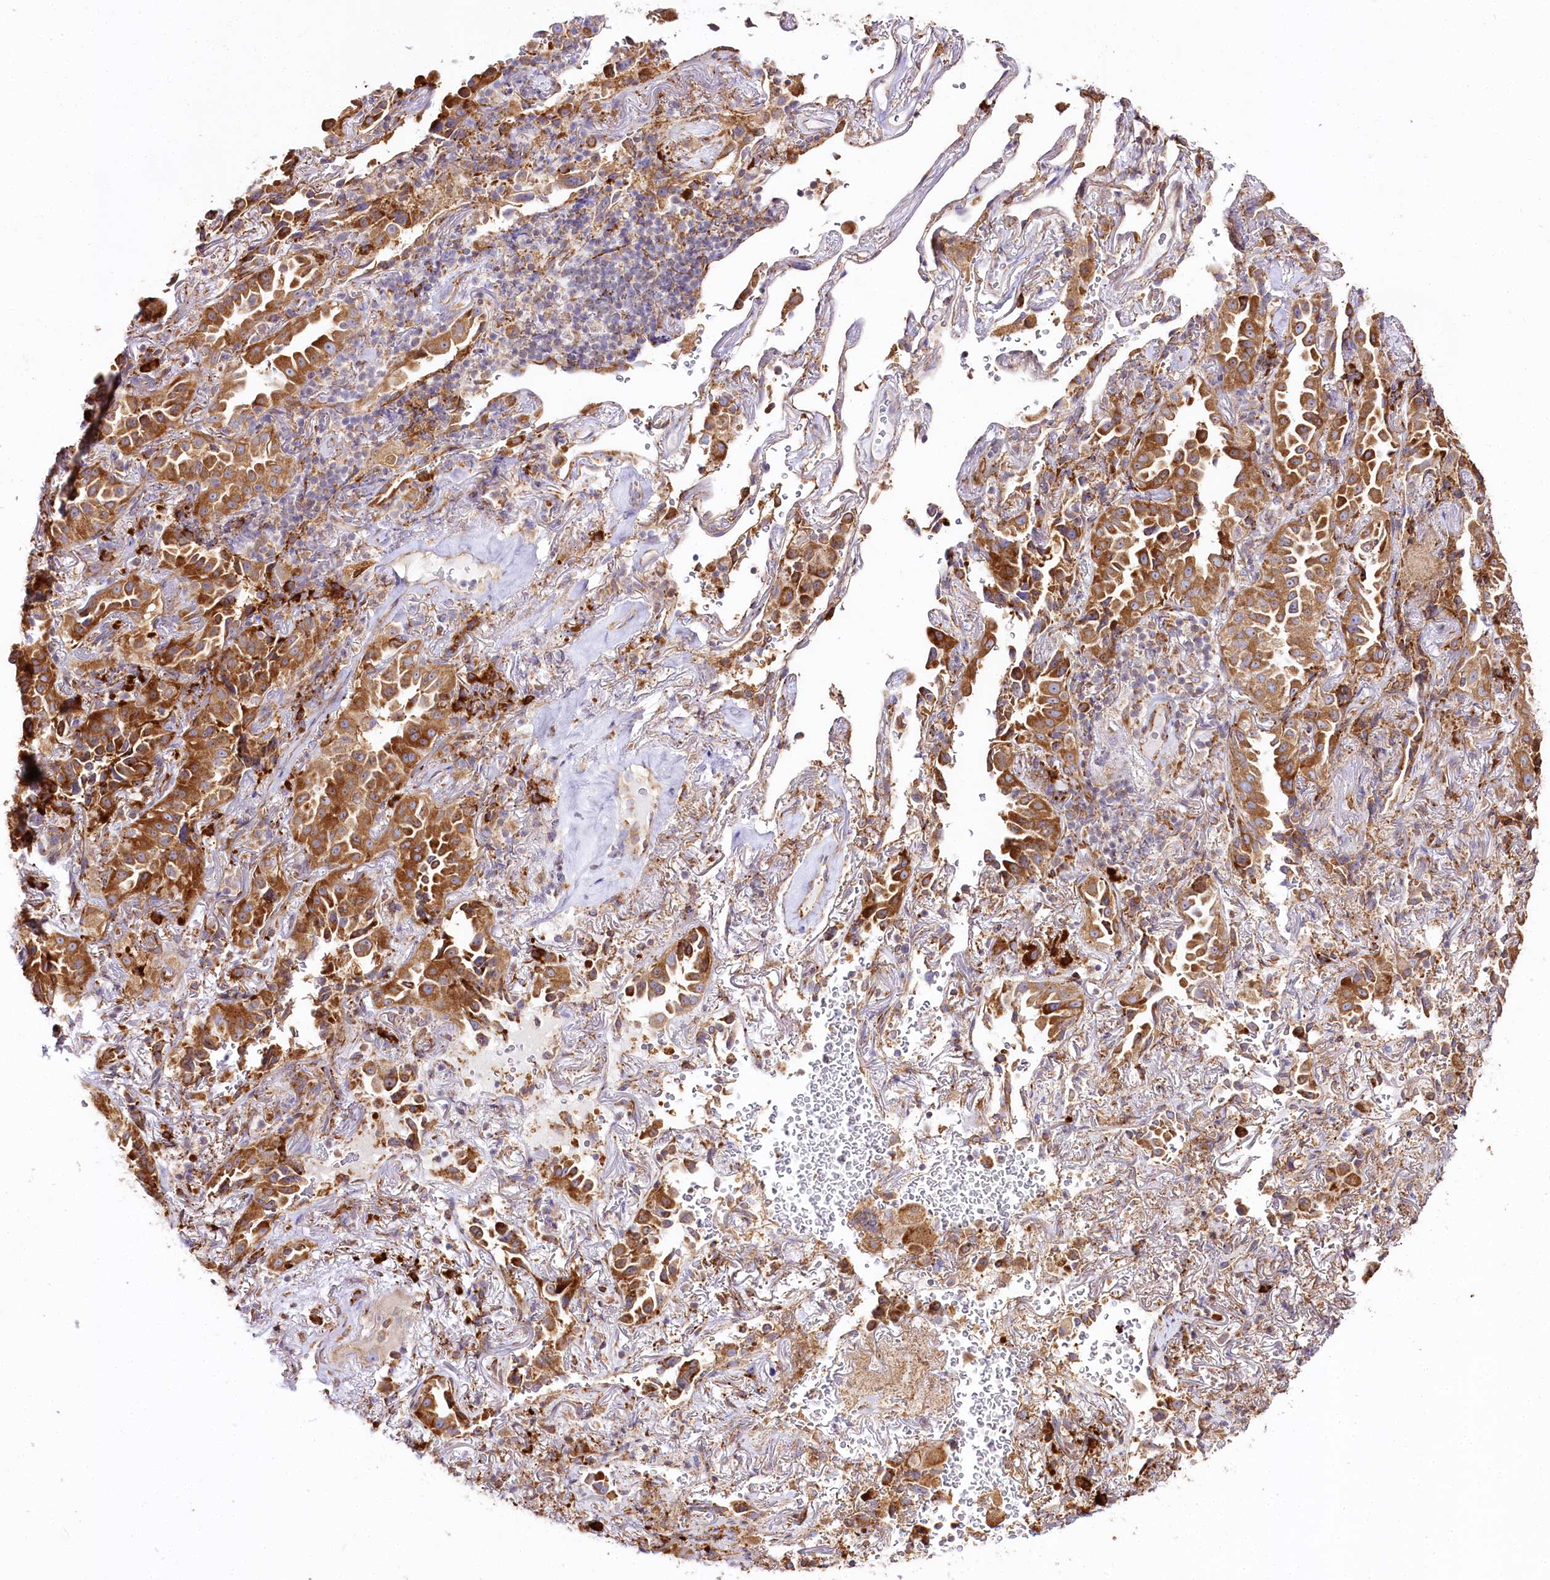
{"staining": {"intensity": "strong", "quantity": ">75%", "location": "cytoplasmic/membranous"}, "tissue": "lung cancer", "cell_type": "Tumor cells", "image_type": "cancer", "snomed": [{"axis": "morphology", "description": "Adenocarcinoma, NOS"}, {"axis": "topography", "description": "Lung"}], "caption": "Human adenocarcinoma (lung) stained with a brown dye demonstrates strong cytoplasmic/membranous positive staining in about >75% of tumor cells.", "gene": "CNPY2", "patient": {"sex": "female", "age": 69}}